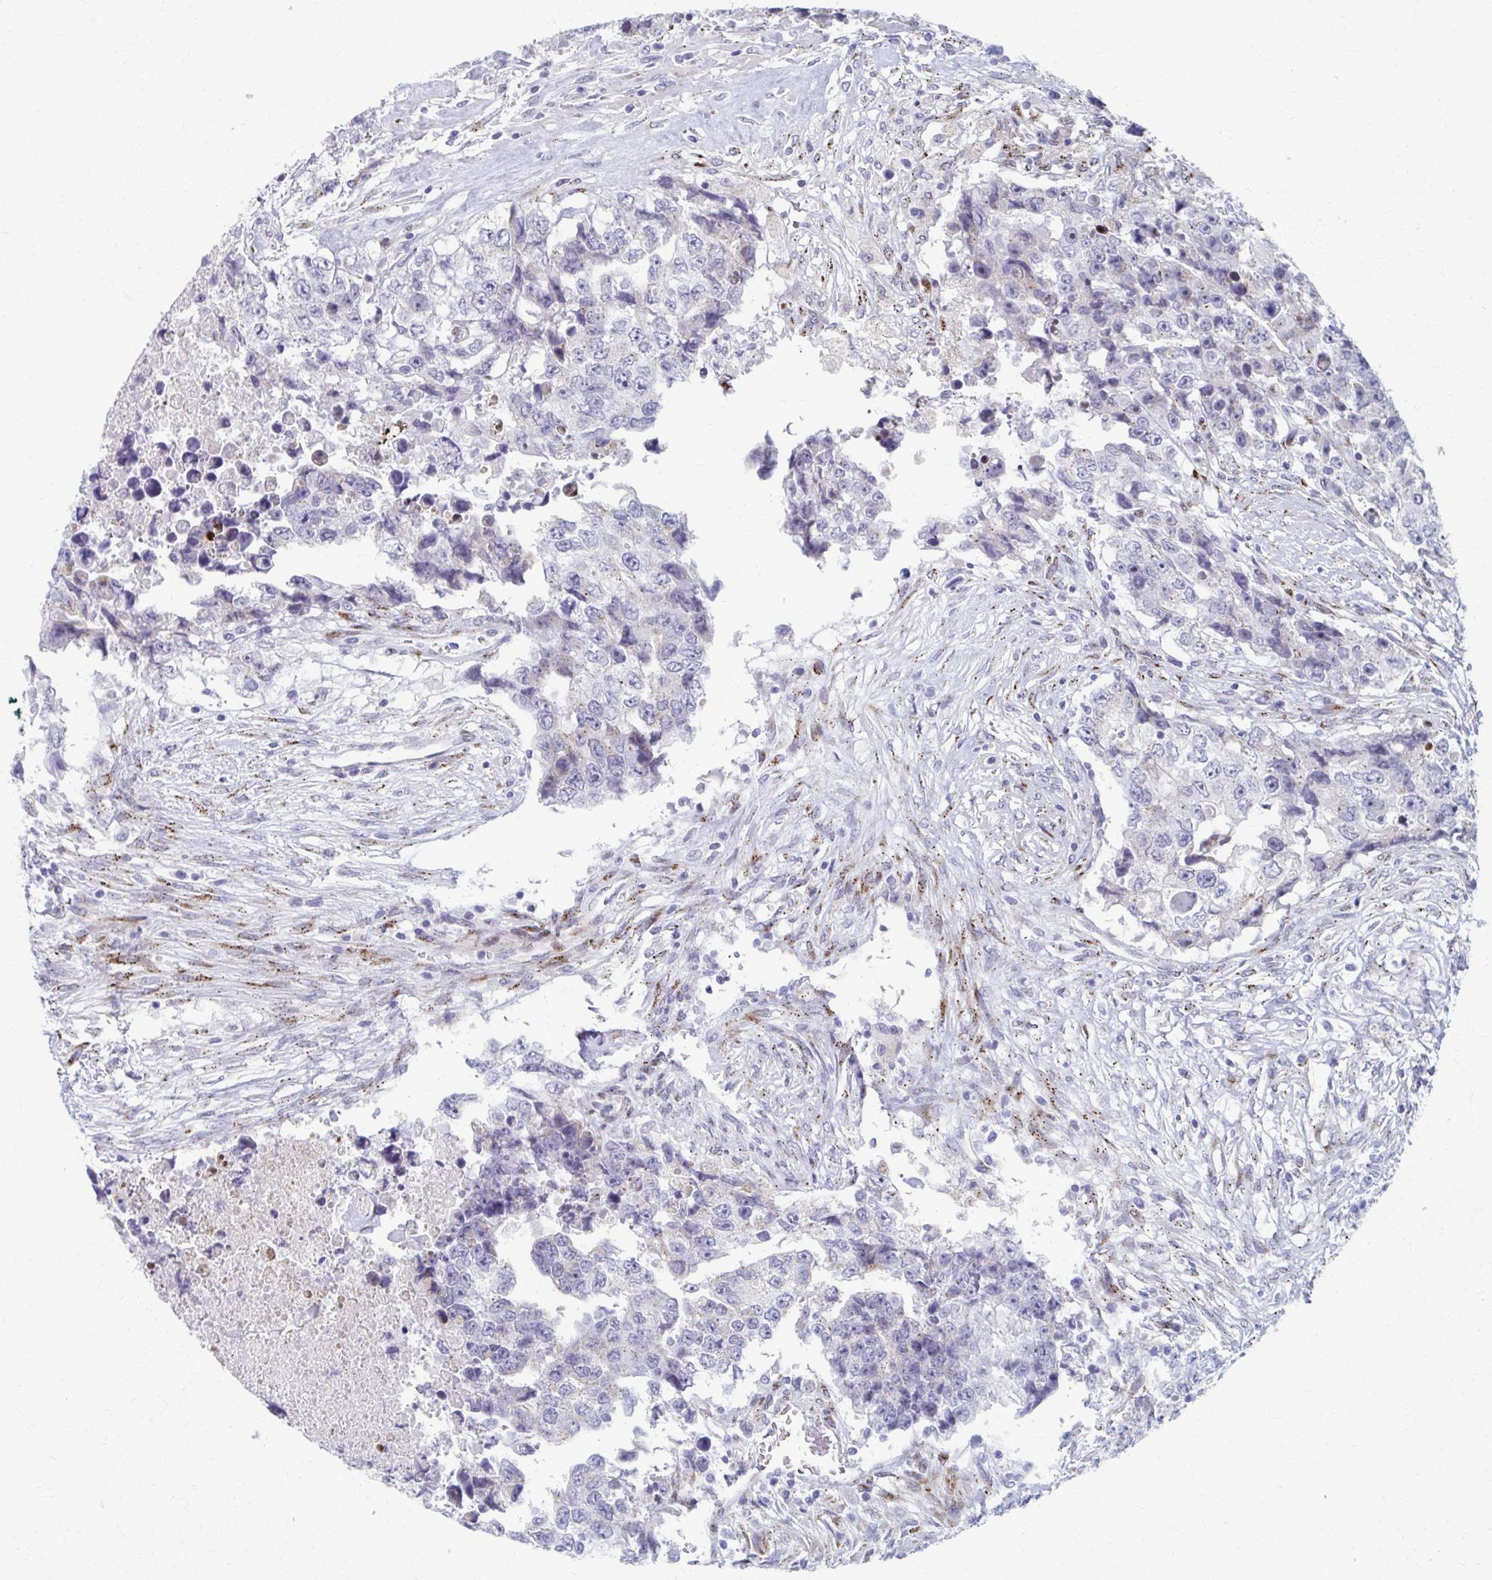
{"staining": {"intensity": "negative", "quantity": "none", "location": "none"}, "tissue": "testis cancer", "cell_type": "Tumor cells", "image_type": "cancer", "snomed": [{"axis": "morphology", "description": "Carcinoma, Embryonal, NOS"}, {"axis": "topography", "description": "Testis"}], "caption": "High magnification brightfield microscopy of embryonal carcinoma (testis) stained with DAB (3,3'-diaminobenzidine) (brown) and counterstained with hematoxylin (blue): tumor cells show no significant expression.", "gene": "OLFM2", "patient": {"sex": "male", "age": 24}}